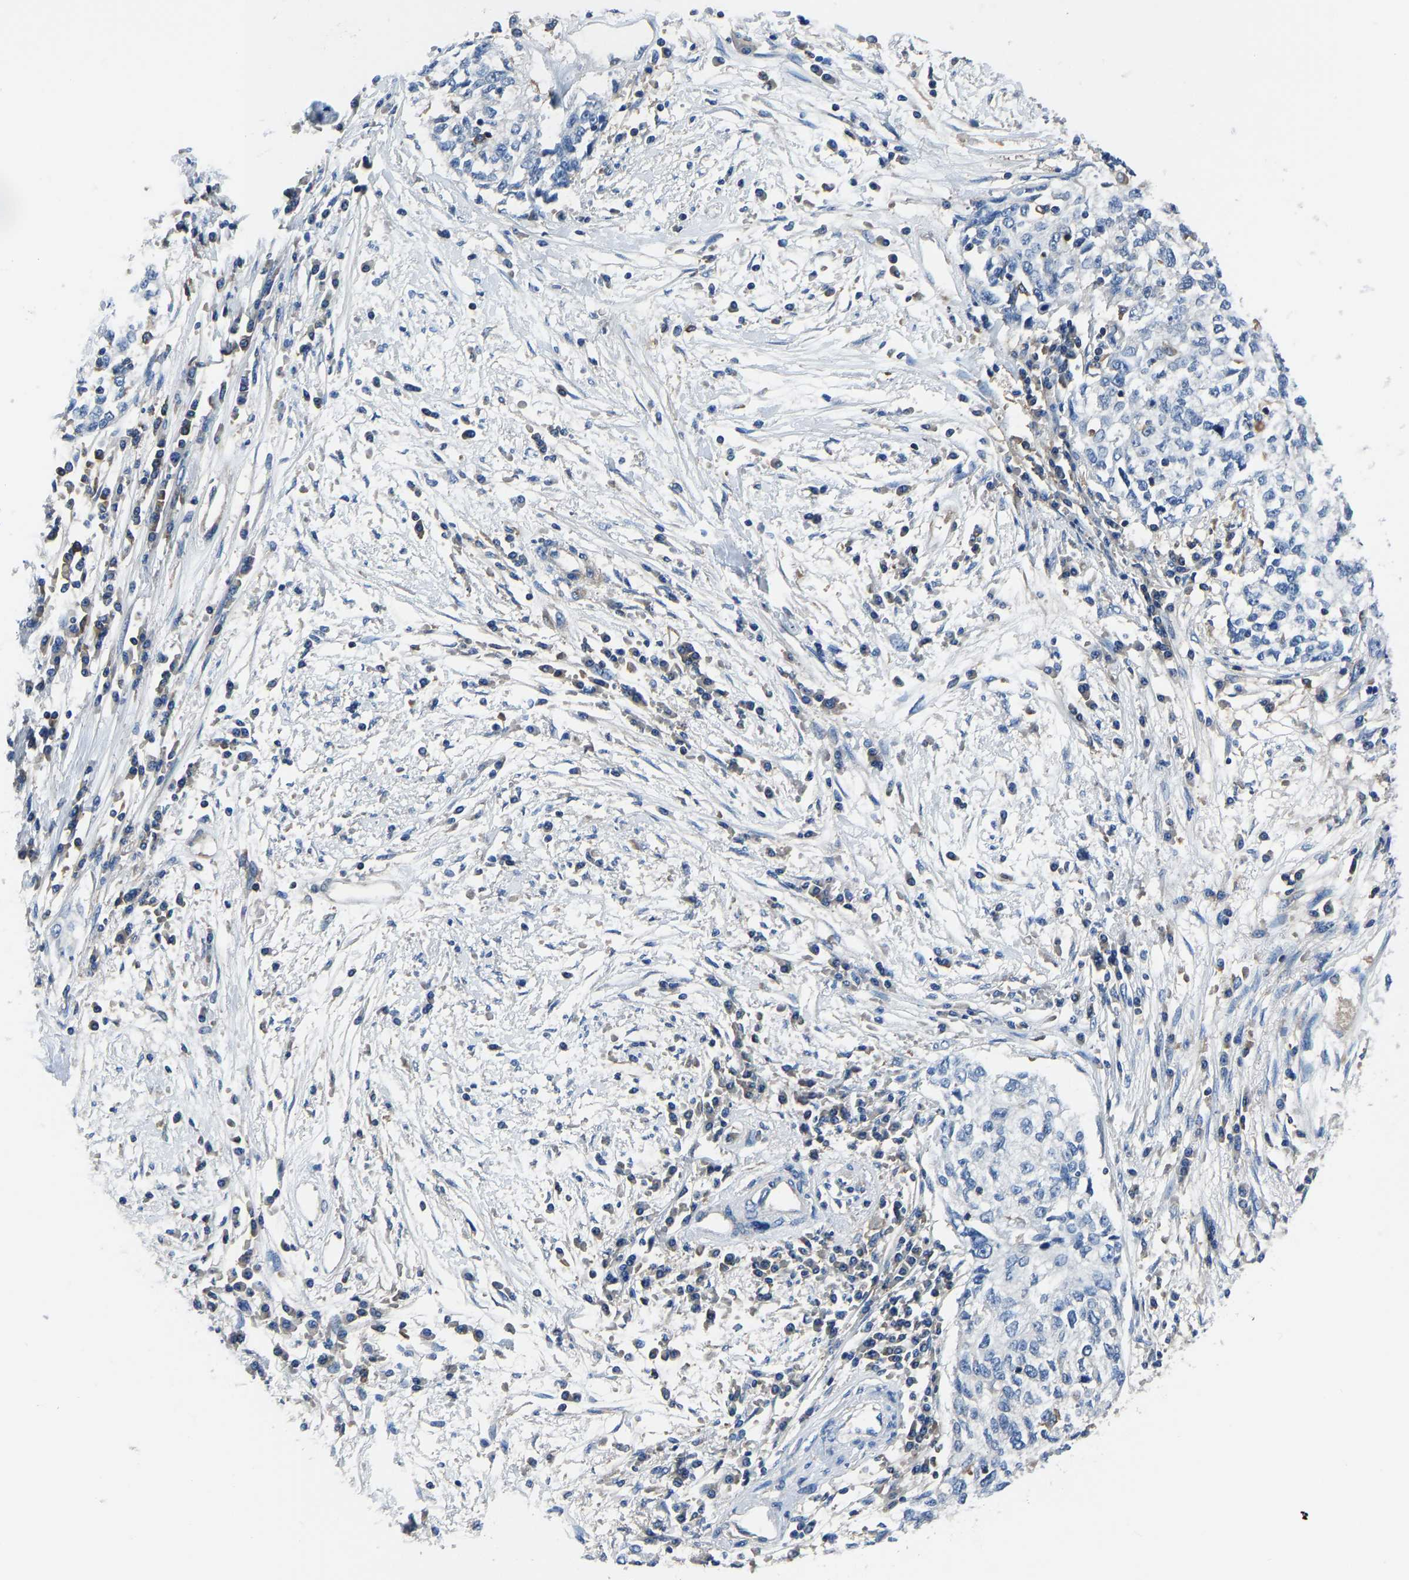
{"staining": {"intensity": "negative", "quantity": "none", "location": "none"}, "tissue": "cervical cancer", "cell_type": "Tumor cells", "image_type": "cancer", "snomed": [{"axis": "morphology", "description": "Squamous cell carcinoma, NOS"}, {"axis": "topography", "description": "Cervix"}], "caption": "Immunohistochemical staining of squamous cell carcinoma (cervical) reveals no significant expression in tumor cells.", "gene": "PRKAR1A", "patient": {"sex": "female", "age": 57}}